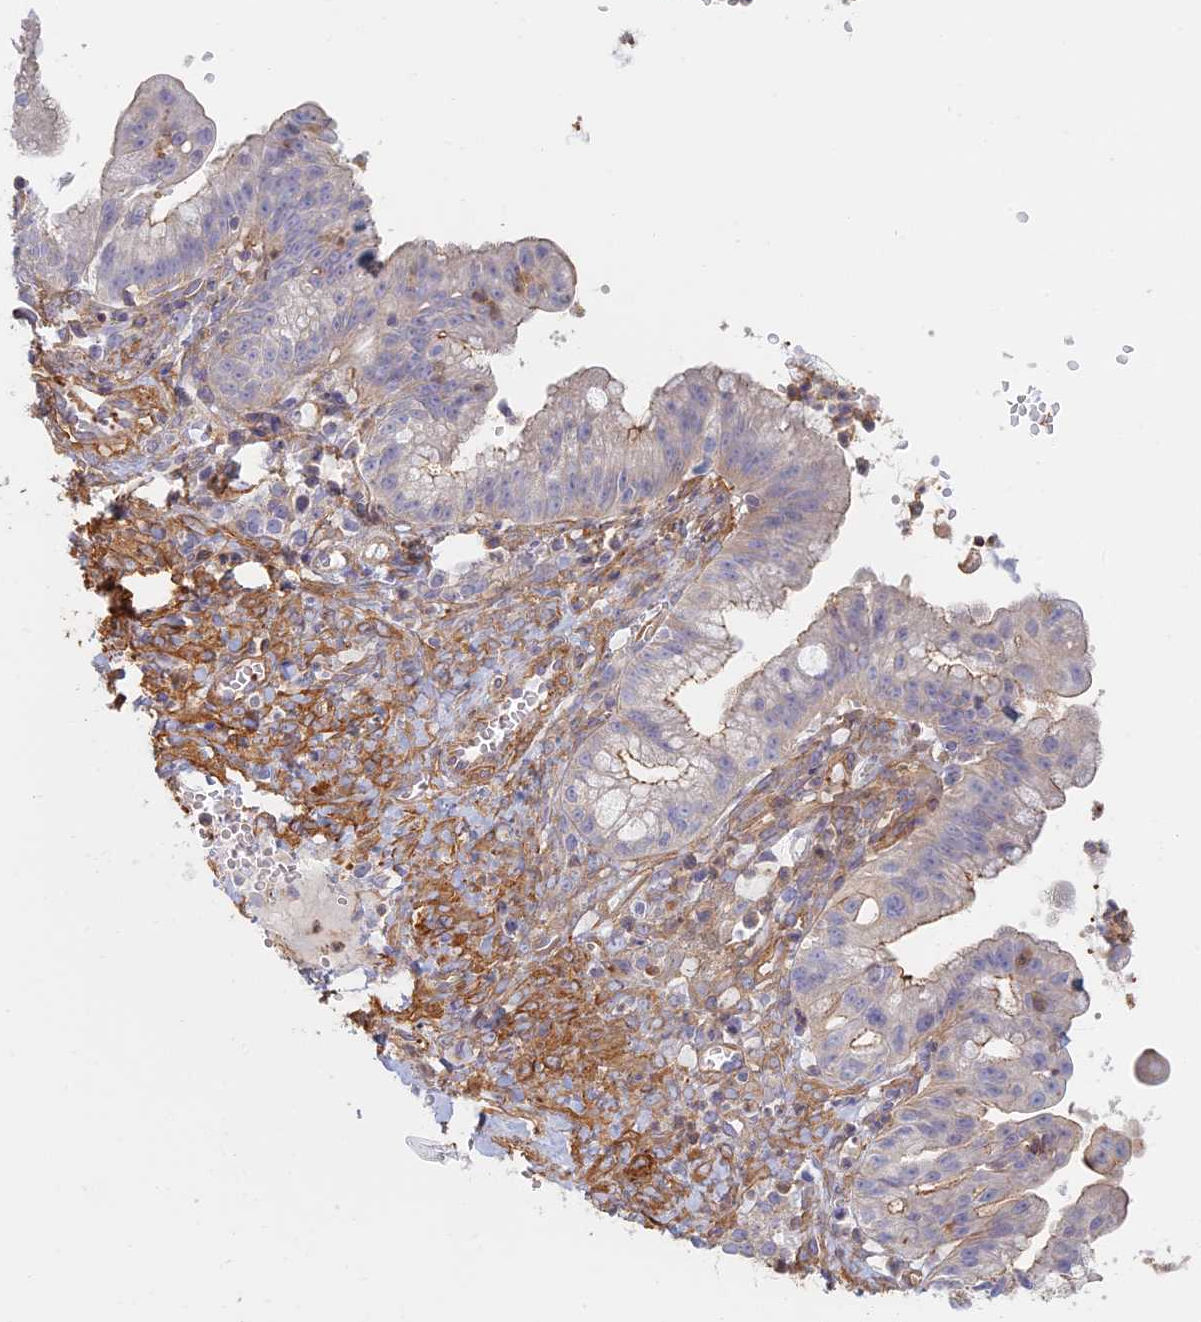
{"staining": {"intensity": "moderate", "quantity": "<25%", "location": "cytoplasmic/membranous"}, "tissue": "ovarian cancer", "cell_type": "Tumor cells", "image_type": "cancer", "snomed": [{"axis": "morphology", "description": "Cystadenocarcinoma, mucinous, NOS"}, {"axis": "topography", "description": "Ovary"}], "caption": "Protein expression analysis of ovarian cancer (mucinous cystadenocarcinoma) exhibits moderate cytoplasmic/membranous staining in approximately <25% of tumor cells.", "gene": "PAK4", "patient": {"sex": "female", "age": 70}}